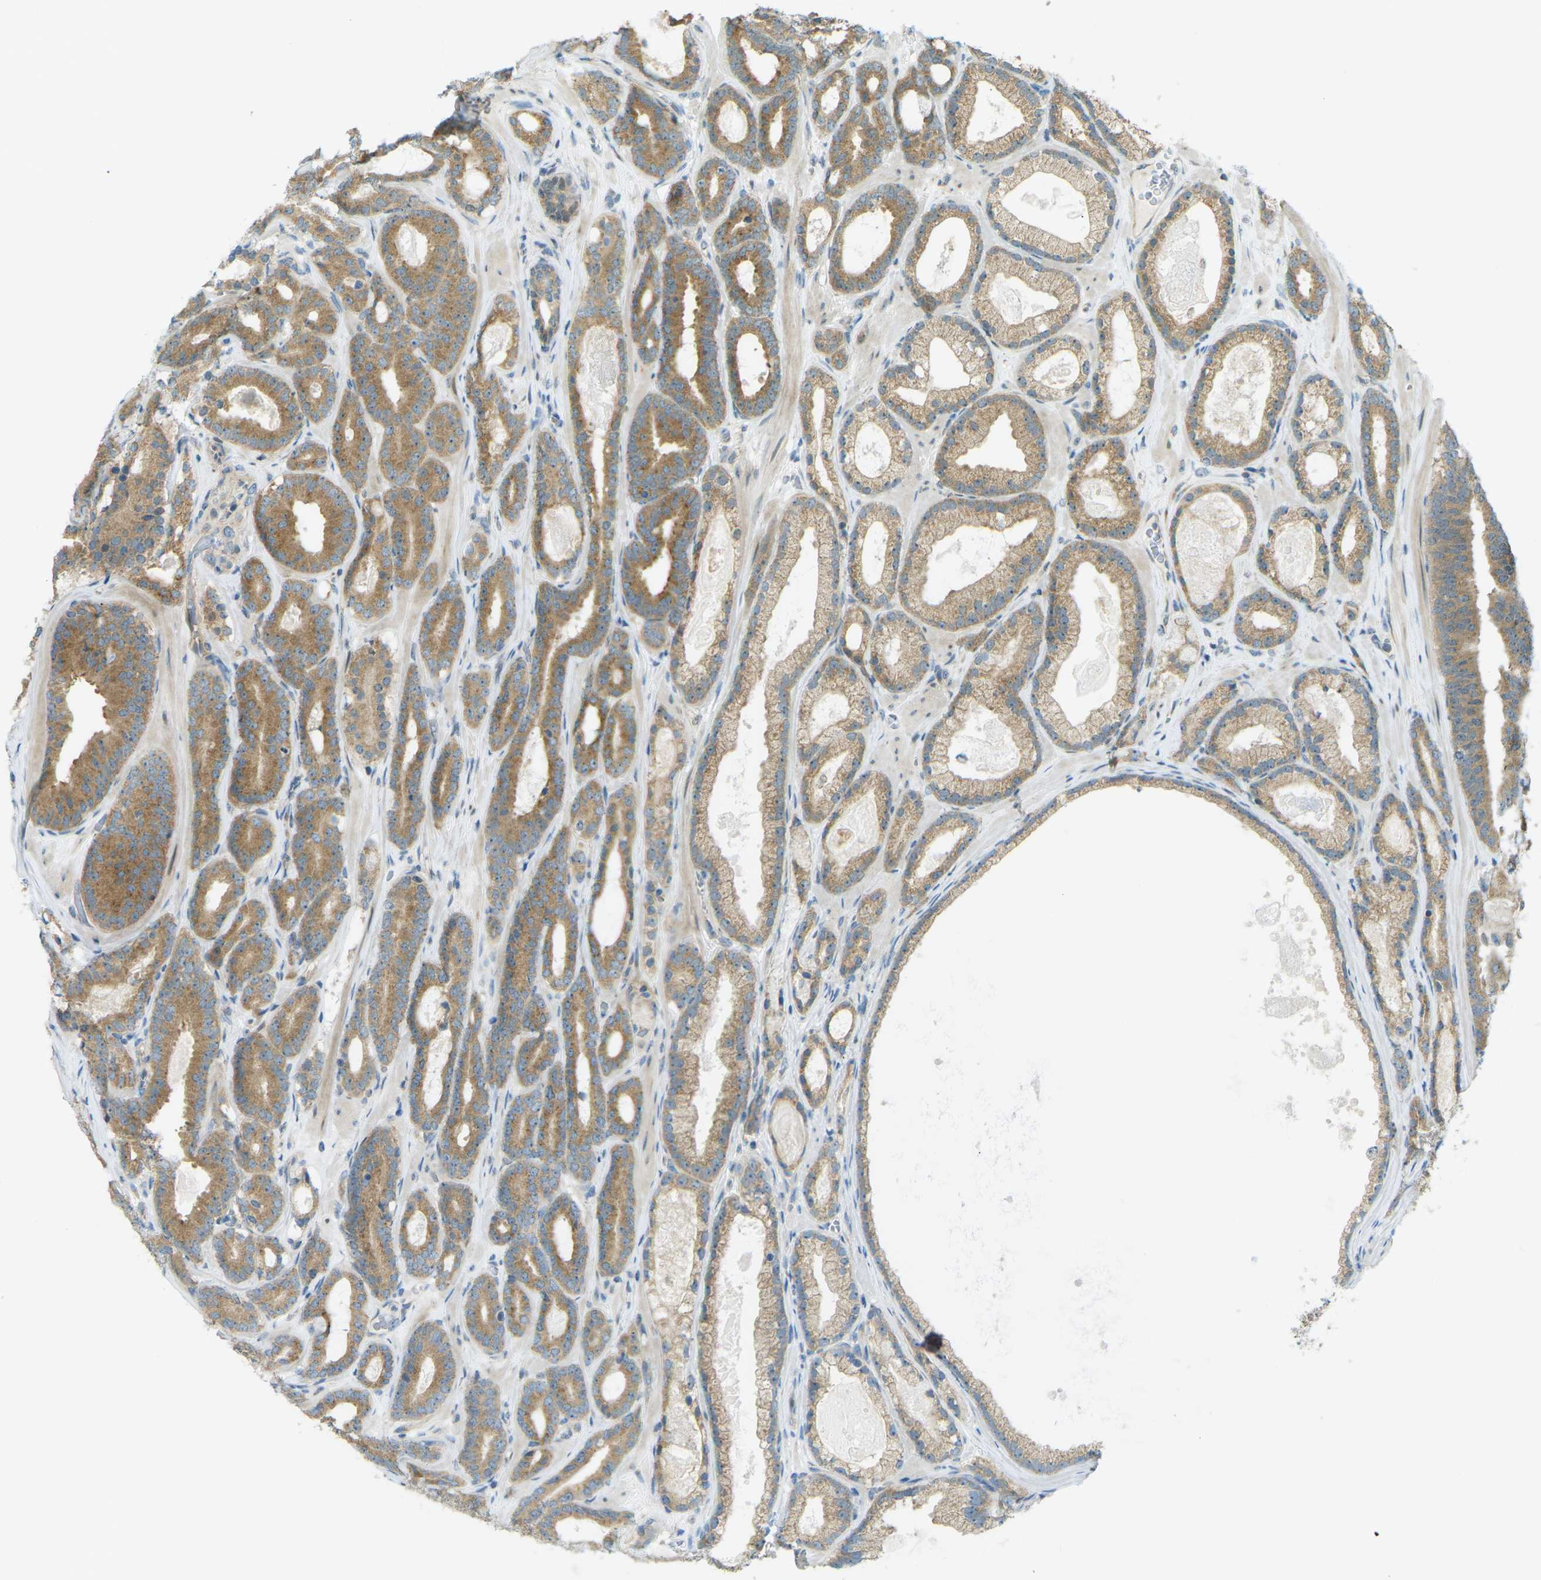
{"staining": {"intensity": "moderate", "quantity": ">75%", "location": "cytoplasmic/membranous"}, "tissue": "prostate cancer", "cell_type": "Tumor cells", "image_type": "cancer", "snomed": [{"axis": "morphology", "description": "Adenocarcinoma, High grade"}, {"axis": "topography", "description": "Prostate"}], "caption": "A histopathology image showing moderate cytoplasmic/membranous positivity in about >75% of tumor cells in prostate high-grade adenocarcinoma, as visualized by brown immunohistochemical staining.", "gene": "CCDC186", "patient": {"sex": "male", "age": 60}}